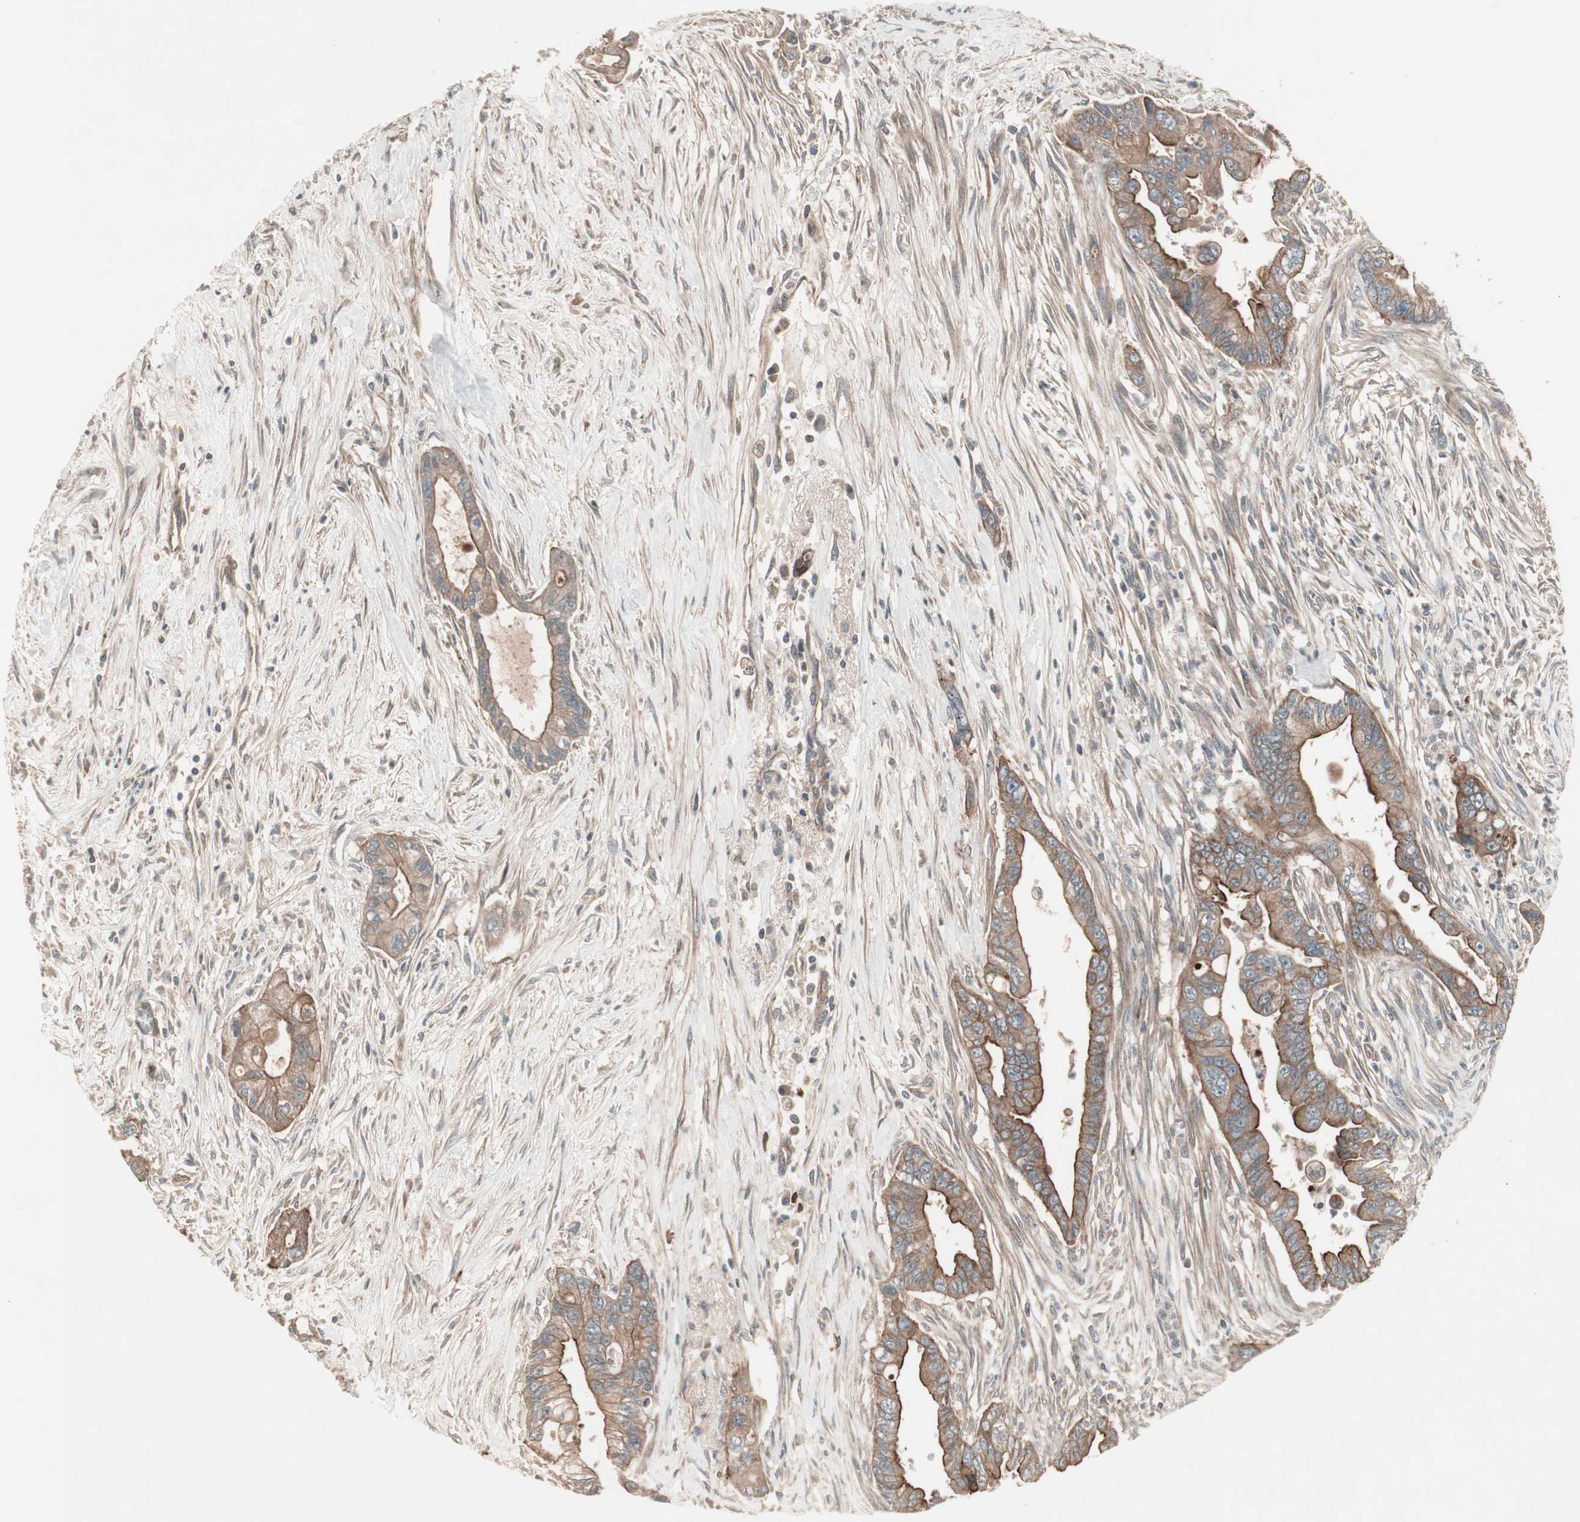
{"staining": {"intensity": "moderate", "quantity": ">75%", "location": "cytoplasmic/membranous"}, "tissue": "pancreatic cancer", "cell_type": "Tumor cells", "image_type": "cancer", "snomed": [{"axis": "morphology", "description": "Adenocarcinoma, NOS"}, {"axis": "topography", "description": "Pancreas"}], "caption": "The histopathology image displays a brown stain indicating the presence of a protein in the cytoplasmic/membranous of tumor cells in adenocarcinoma (pancreatic).", "gene": "TFPI", "patient": {"sex": "male", "age": 70}}